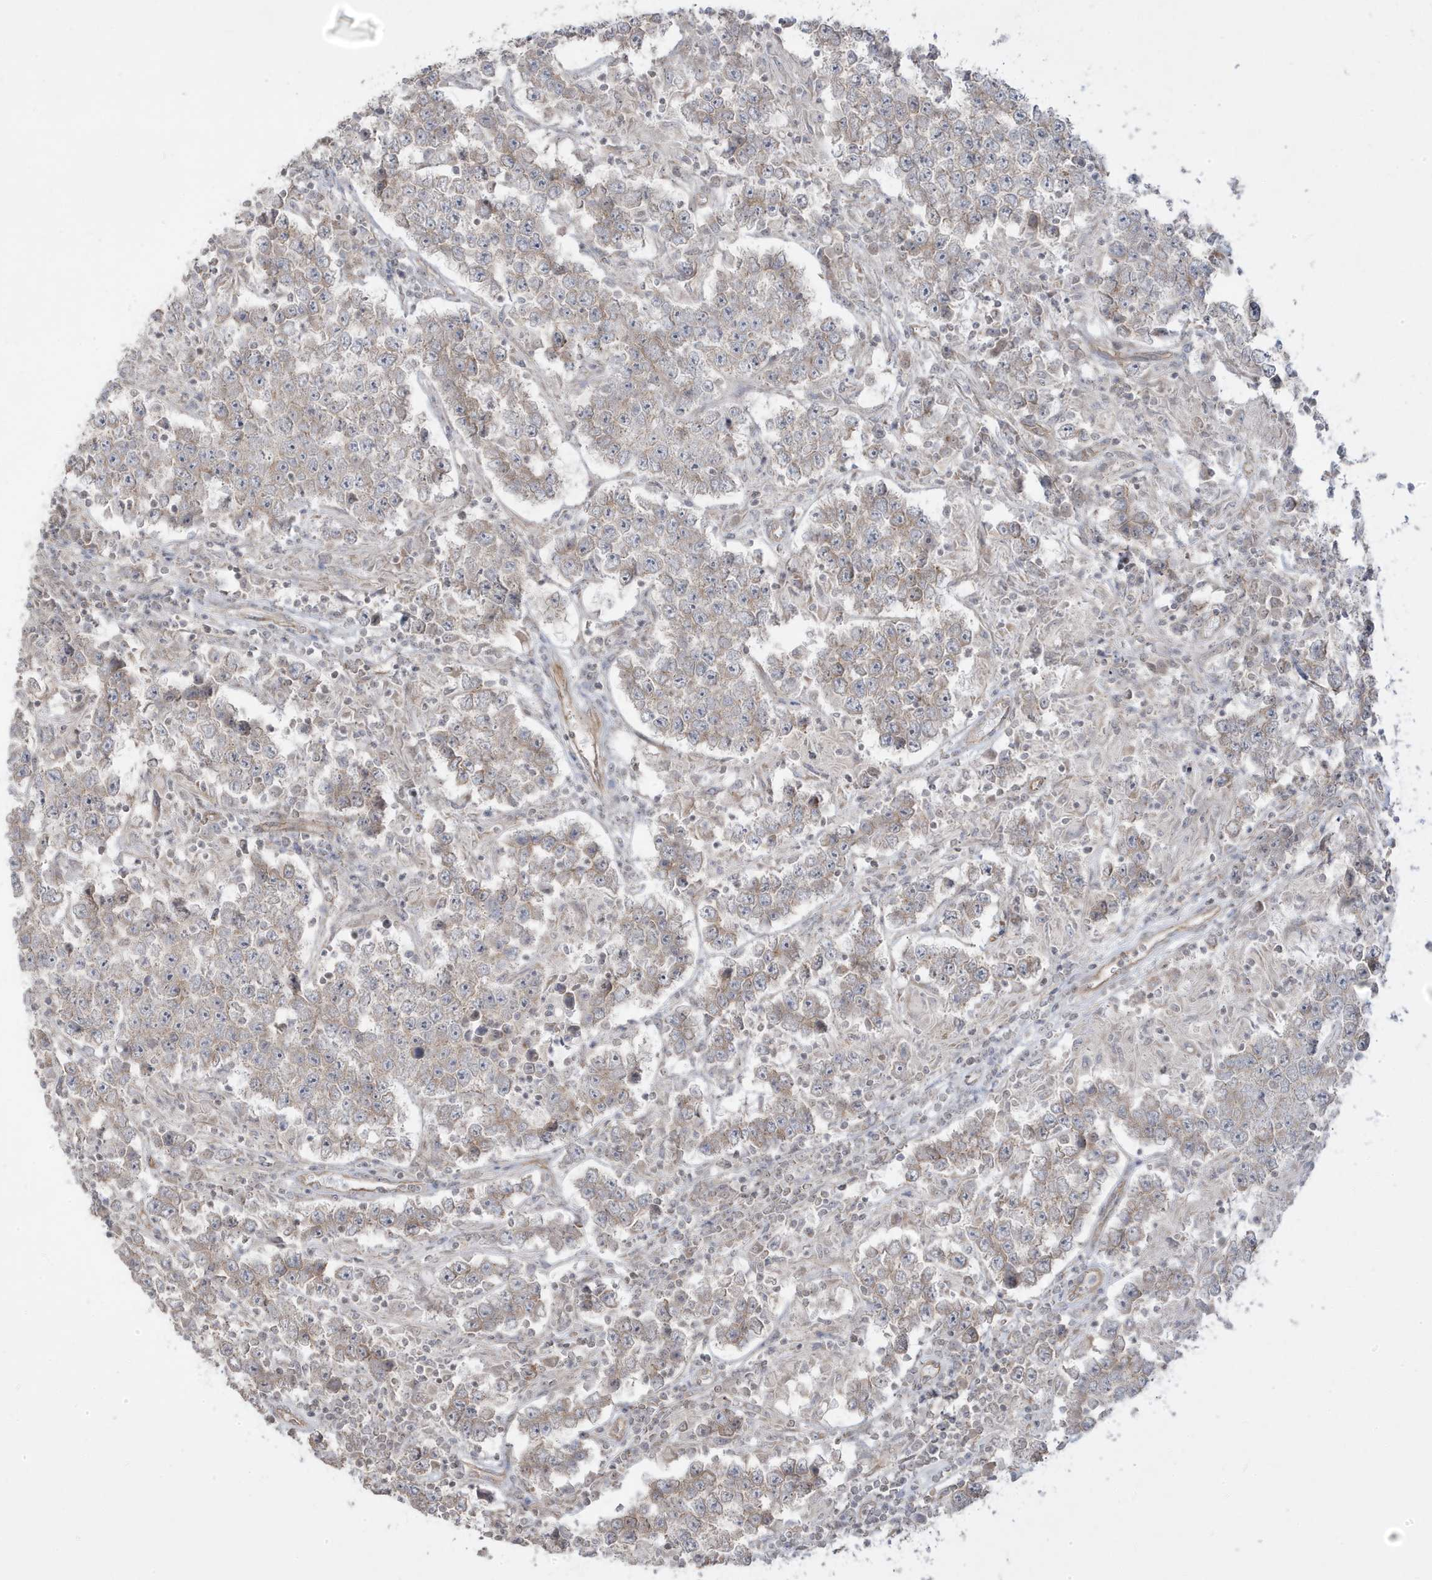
{"staining": {"intensity": "weak", "quantity": "<25%", "location": "cytoplasmic/membranous"}, "tissue": "testis cancer", "cell_type": "Tumor cells", "image_type": "cancer", "snomed": [{"axis": "morphology", "description": "Normal tissue, NOS"}, {"axis": "morphology", "description": "Urothelial carcinoma, High grade"}, {"axis": "morphology", "description": "Seminoma, NOS"}, {"axis": "morphology", "description": "Carcinoma, Embryonal, NOS"}, {"axis": "topography", "description": "Urinary bladder"}, {"axis": "topography", "description": "Testis"}], "caption": "Testis embryonal carcinoma was stained to show a protein in brown. There is no significant expression in tumor cells. (IHC, brightfield microscopy, high magnification).", "gene": "DNAJC12", "patient": {"sex": "male", "age": 41}}